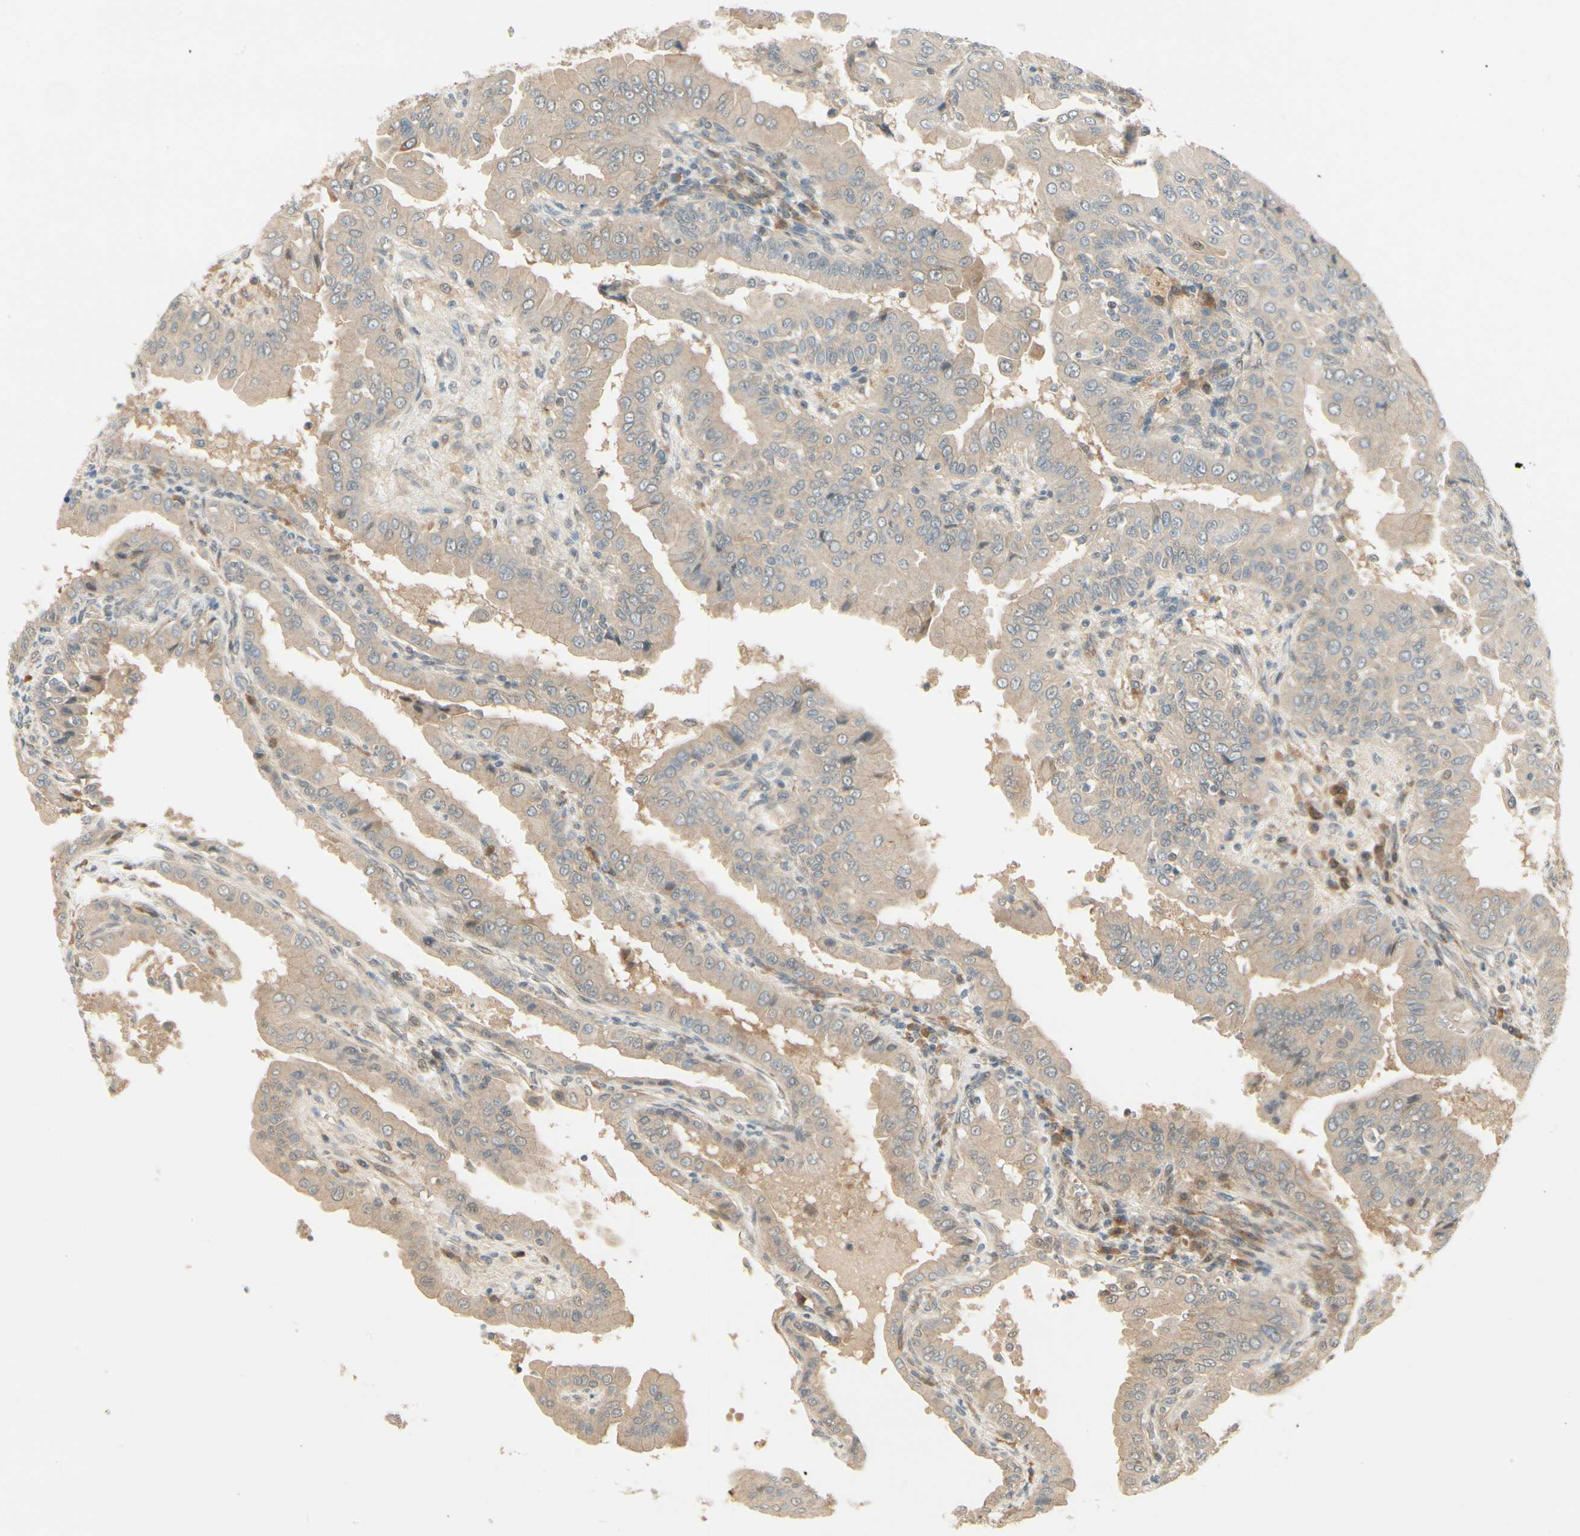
{"staining": {"intensity": "weak", "quantity": ">75%", "location": "cytoplasmic/membranous"}, "tissue": "thyroid cancer", "cell_type": "Tumor cells", "image_type": "cancer", "snomed": [{"axis": "morphology", "description": "Papillary adenocarcinoma, NOS"}, {"axis": "topography", "description": "Thyroid gland"}], "caption": "Immunohistochemistry (IHC) of papillary adenocarcinoma (thyroid) reveals low levels of weak cytoplasmic/membranous expression in approximately >75% of tumor cells.", "gene": "EPHB3", "patient": {"sex": "male", "age": 33}}